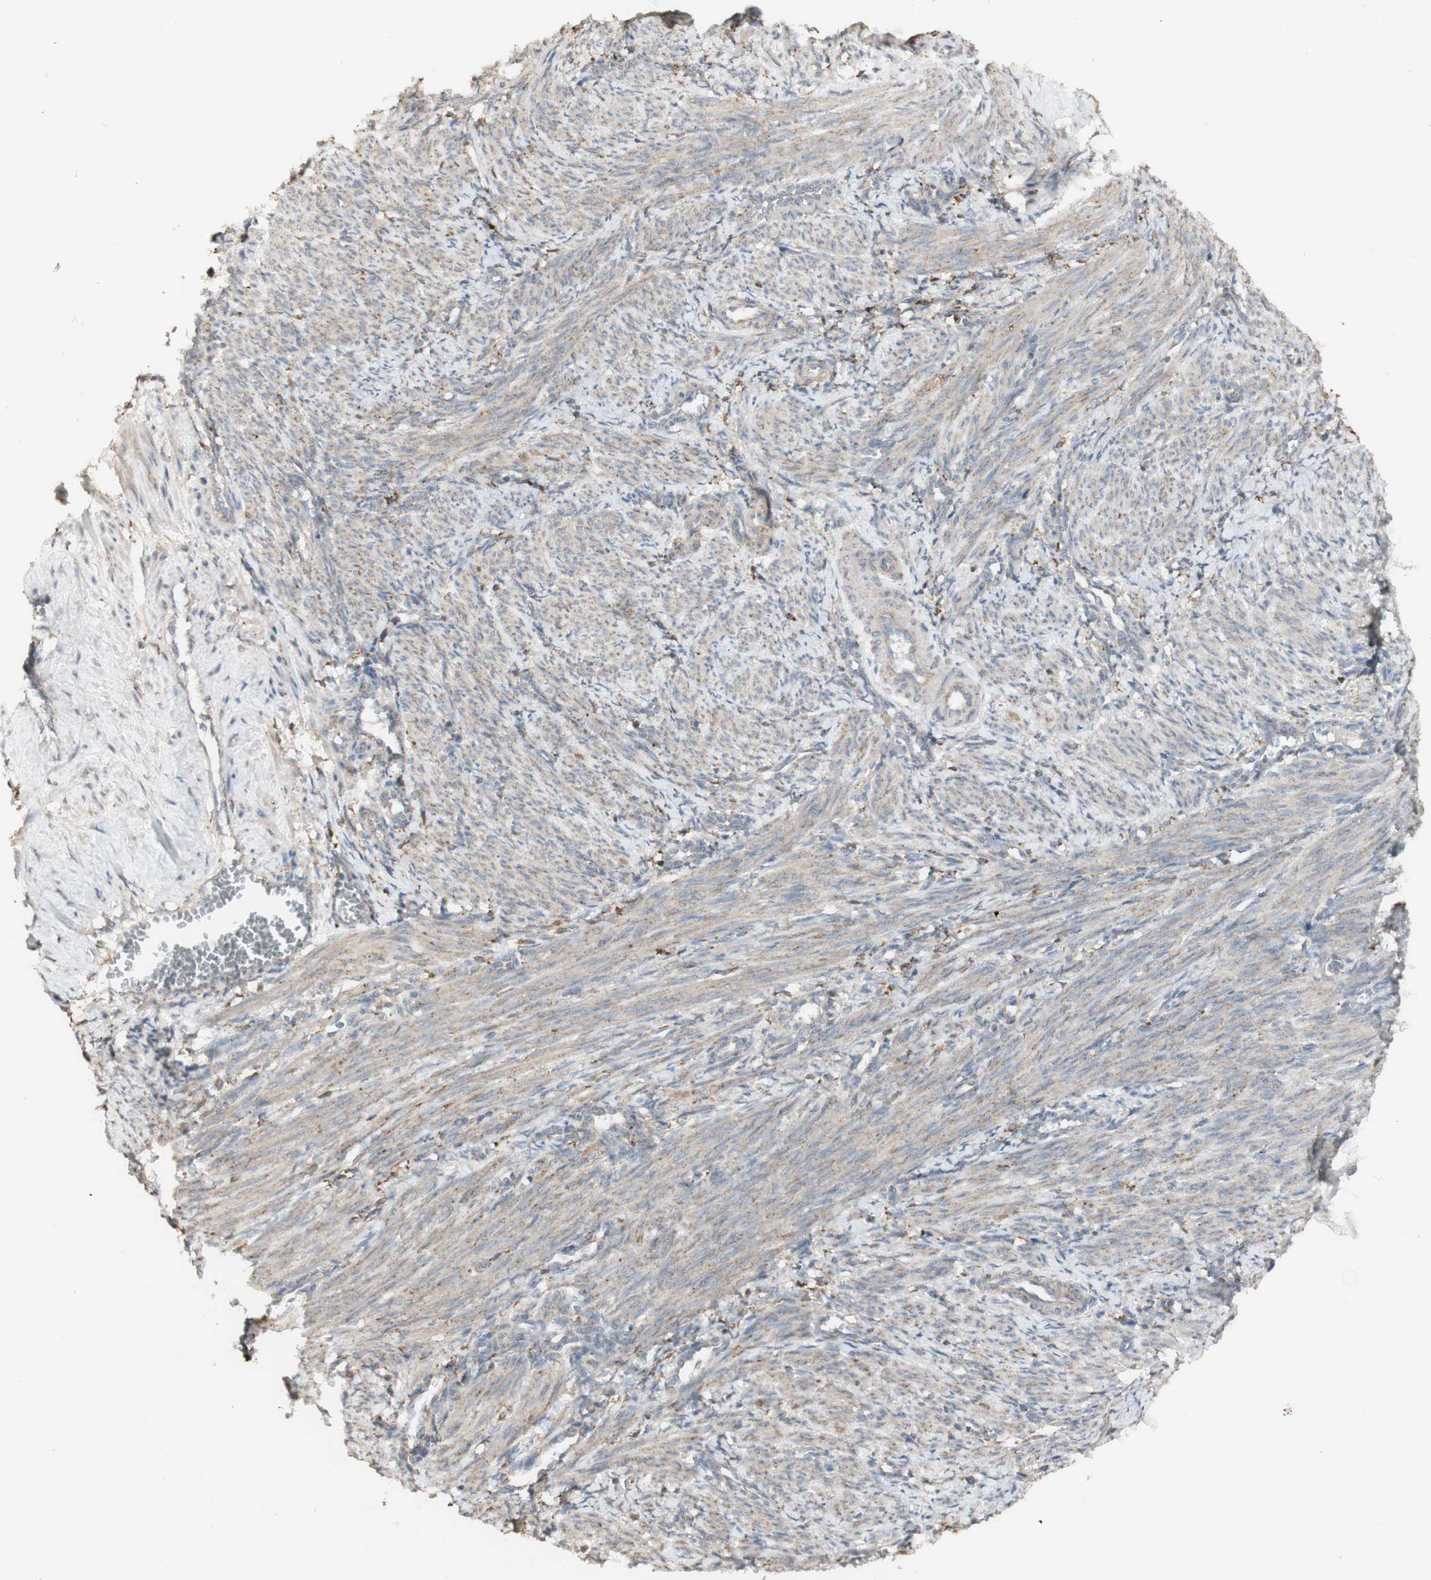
{"staining": {"intensity": "weak", "quantity": "25%-75%", "location": "cytoplasmic/membranous"}, "tissue": "smooth muscle", "cell_type": "Smooth muscle cells", "image_type": "normal", "snomed": [{"axis": "morphology", "description": "Normal tissue, NOS"}, {"axis": "topography", "description": "Endometrium"}], "caption": "Immunohistochemistry (IHC) (DAB) staining of normal human smooth muscle demonstrates weak cytoplasmic/membranous protein staining in about 25%-75% of smooth muscle cells.", "gene": "ATP6V1E1", "patient": {"sex": "female", "age": 33}}